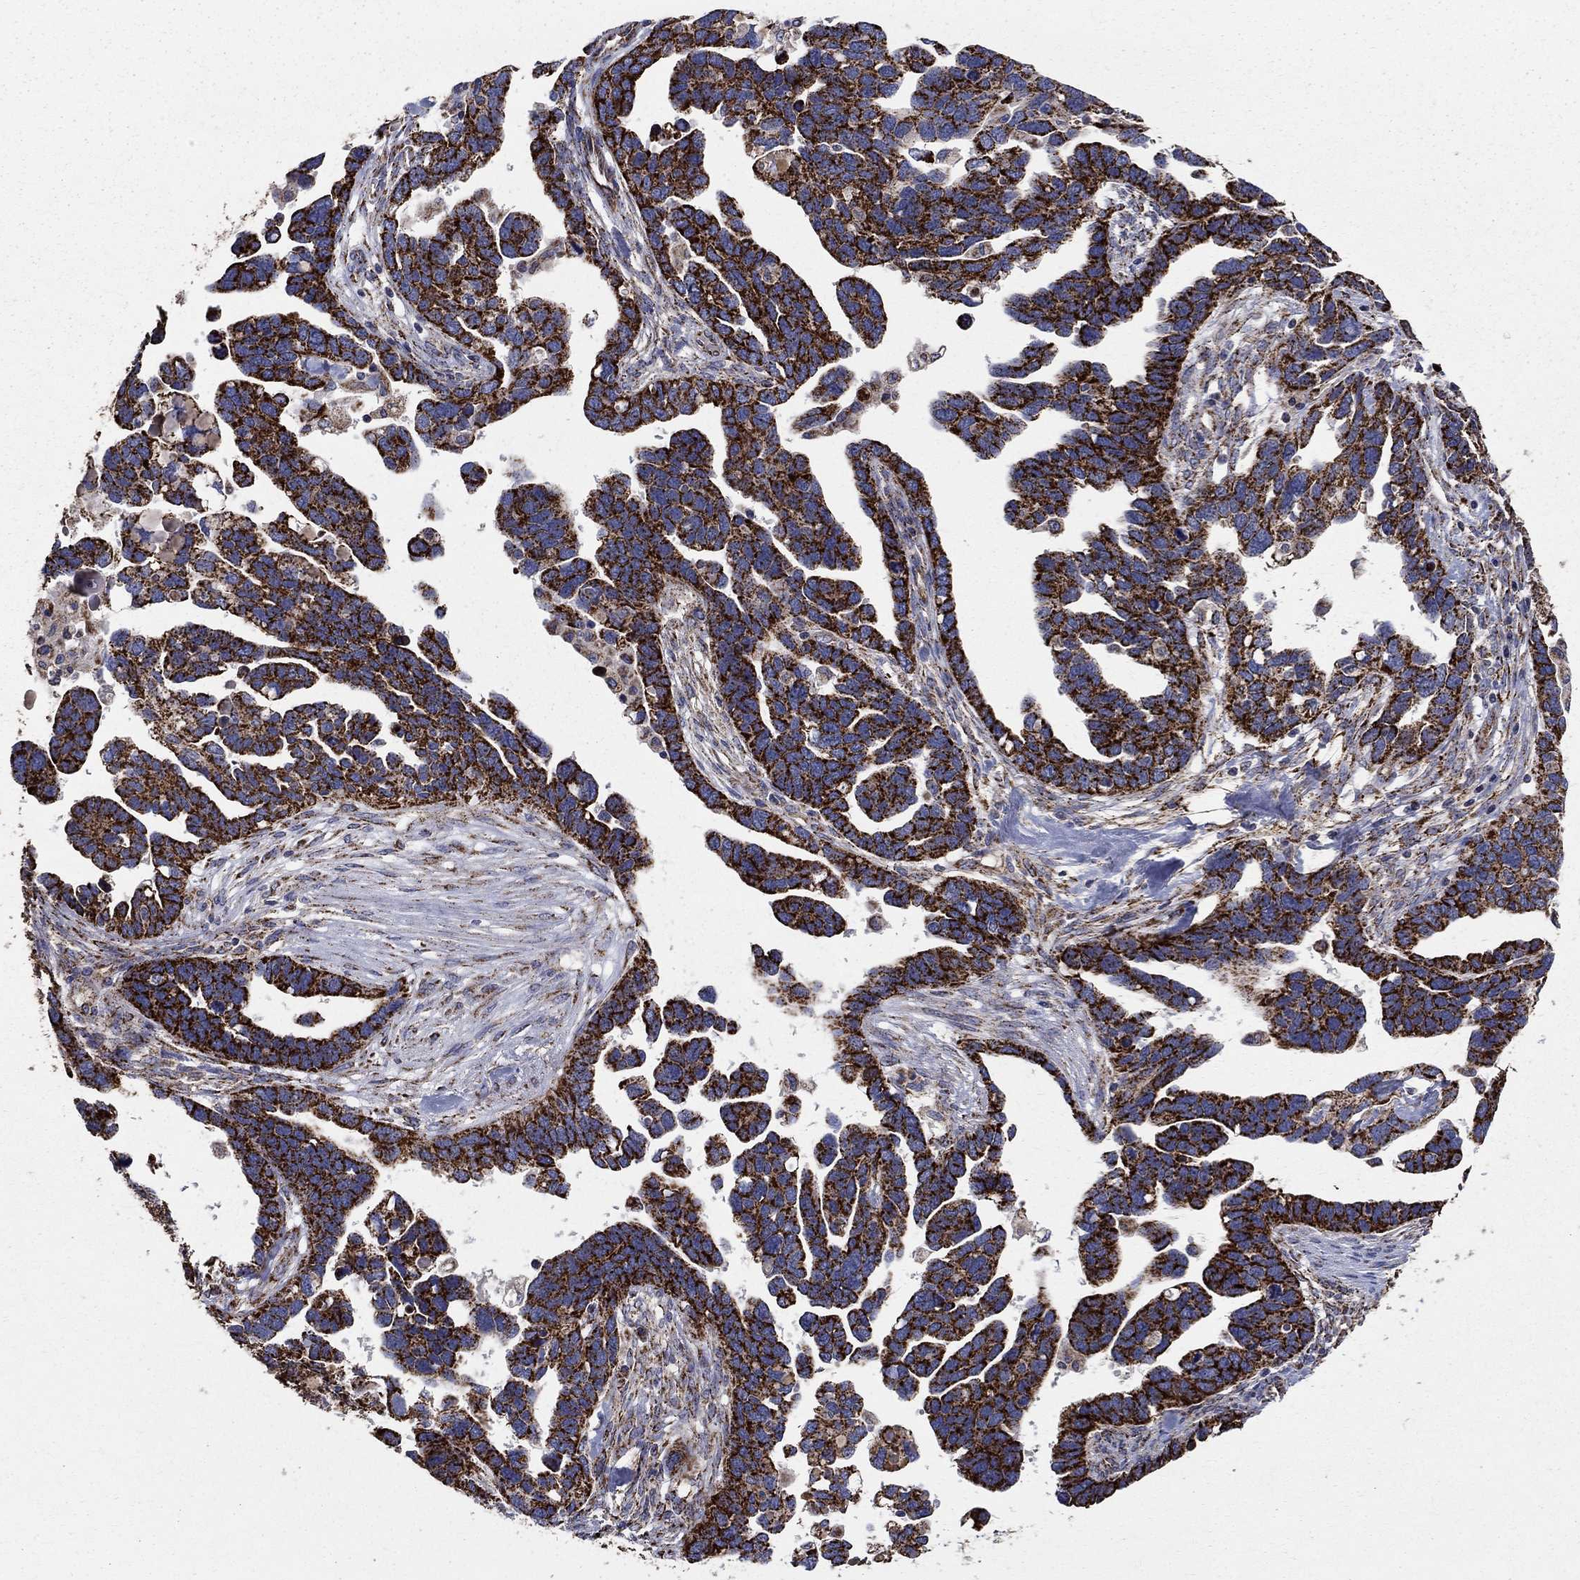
{"staining": {"intensity": "strong", "quantity": ">75%", "location": "cytoplasmic/membranous"}, "tissue": "ovarian cancer", "cell_type": "Tumor cells", "image_type": "cancer", "snomed": [{"axis": "morphology", "description": "Cystadenocarcinoma, serous, NOS"}, {"axis": "topography", "description": "Ovary"}], "caption": "Immunohistochemical staining of human ovarian cancer (serous cystadenocarcinoma) exhibits high levels of strong cytoplasmic/membranous positivity in about >75% of tumor cells. The protein of interest is shown in brown color, while the nuclei are stained blue.", "gene": "GCSH", "patient": {"sex": "female", "age": 54}}